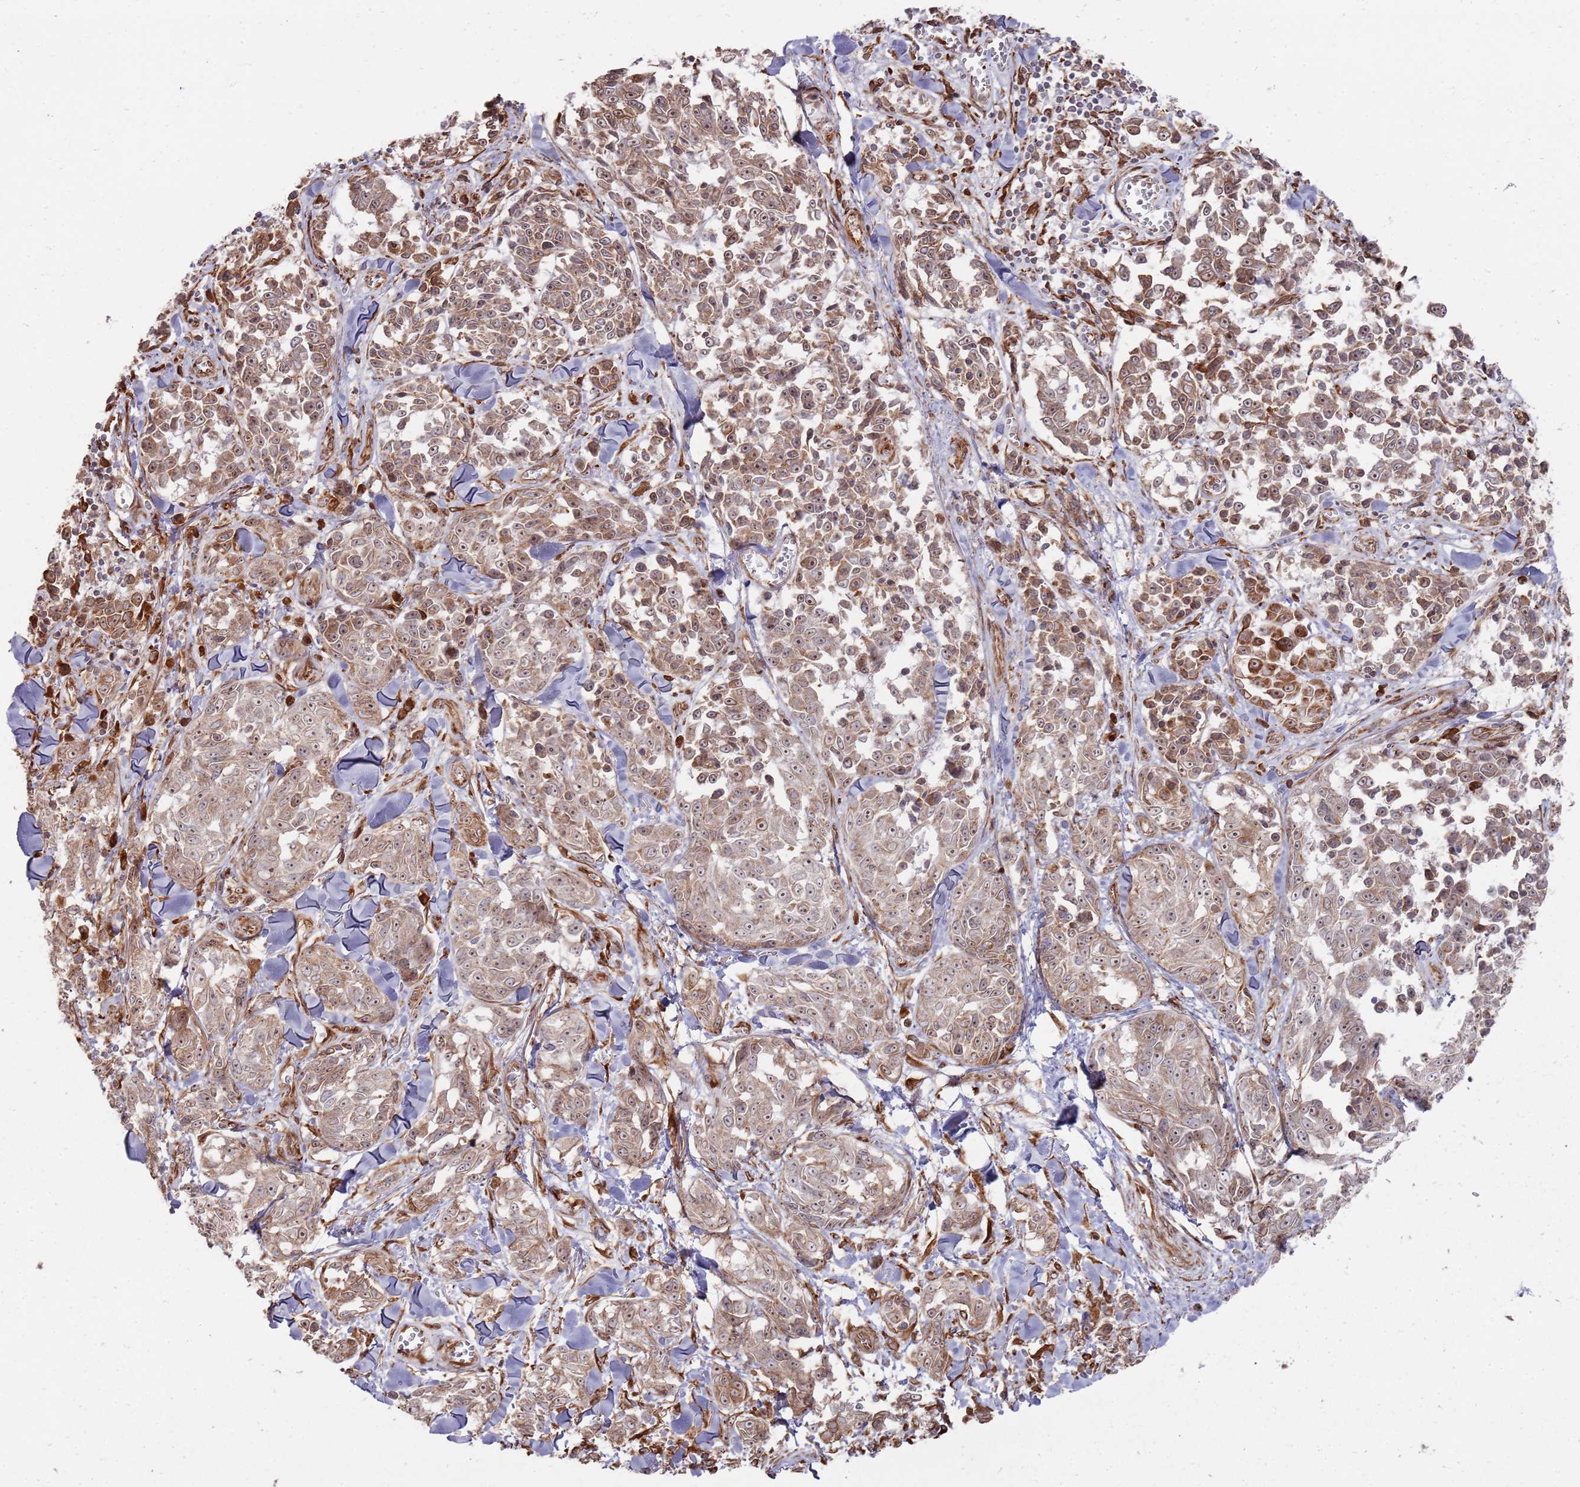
{"staining": {"intensity": "moderate", "quantity": ">75%", "location": "cytoplasmic/membranous,nuclear"}, "tissue": "melanoma", "cell_type": "Tumor cells", "image_type": "cancer", "snomed": [{"axis": "morphology", "description": "Malignant melanoma, NOS"}, {"axis": "topography", "description": "Skin"}], "caption": "Immunohistochemical staining of malignant melanoma exhibits medium levels of moderate cytoplasmic/membranous and nuclear protein staining in about >75% of tumor cells. (DAB (3,3'-diaminobenzidine) IHC with brightfield microscopy, high magnification).", "gene": "PHF21A", "patient": {"sex": "female", "age": 64}}